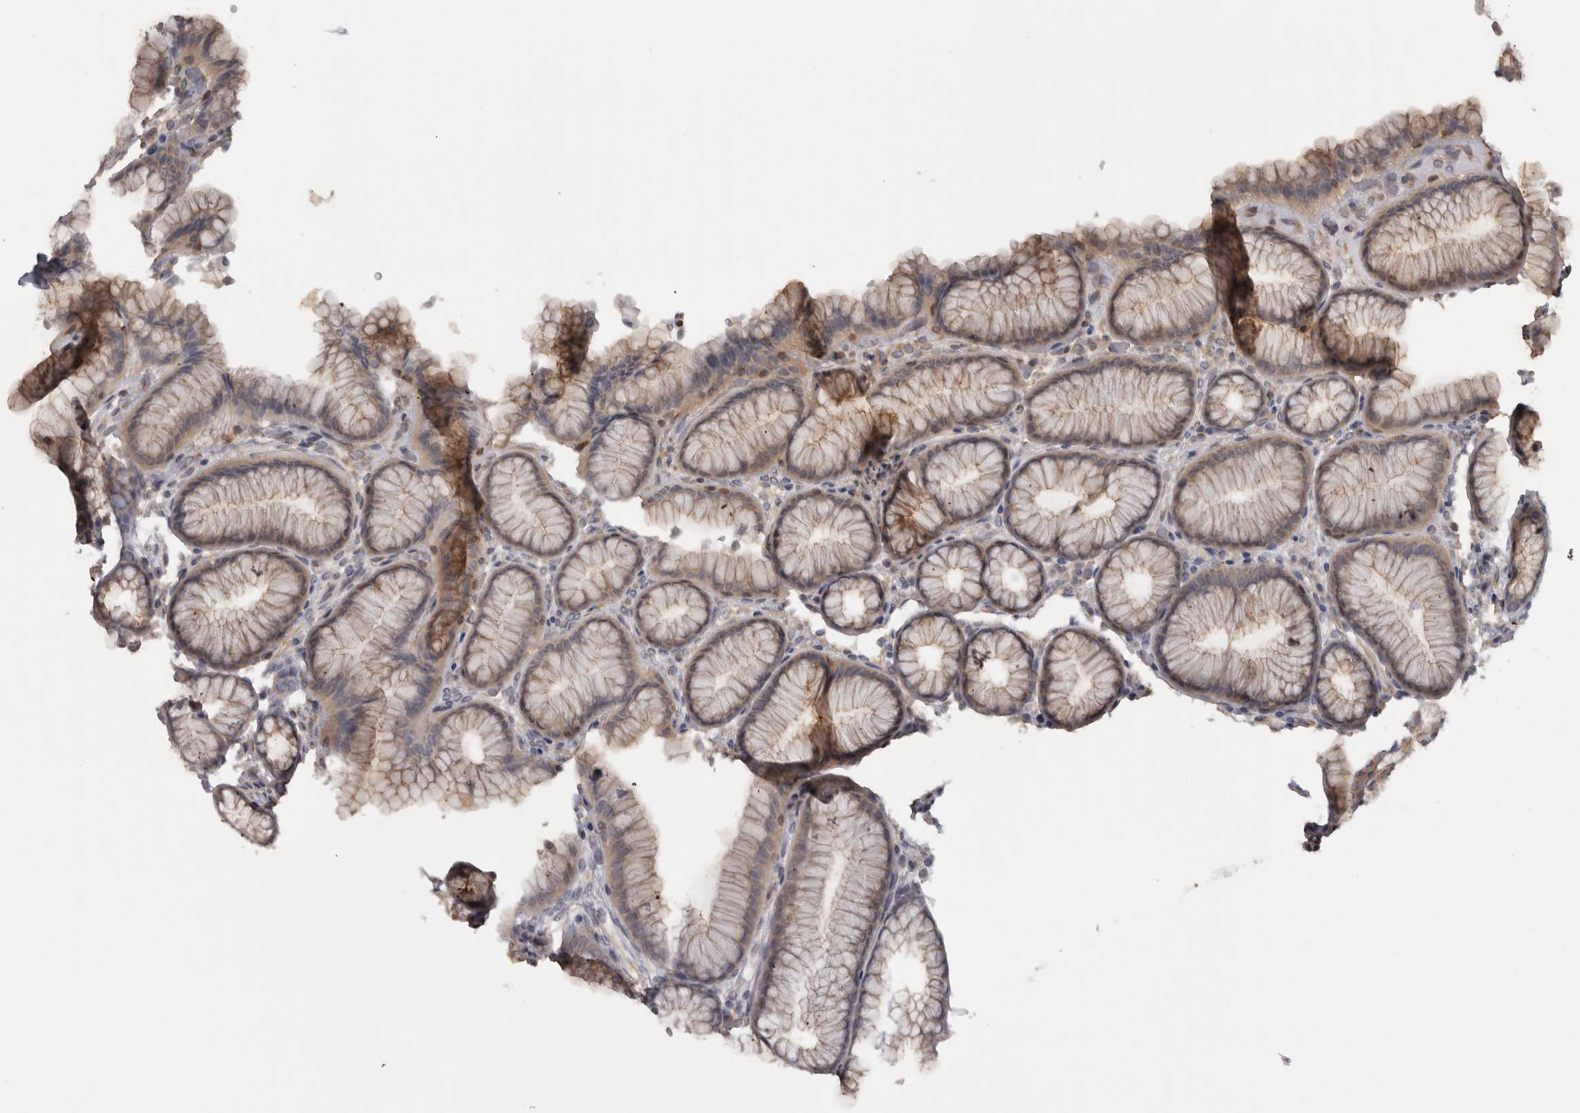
{"staining": {"intensity": "moderate", "quantity": "25%-75%", "location": "cytoplasmic/membranous"}, "tissue": "stomach", "cell_type": "Glandular cells", "image_type": "normal", "snomed": [{"axis": "morphology", "description": "Normal tissue, NOS"}, {"axis": "topography", "description": "Stomach"}], "caption": "The immunohistochemical stain highlights moderate cytoplasmic/membranous positivity in glandular cells of benign stomach. The protein is shown in brown color, while the nuclei are stained blue.", "gene": "PPP1R12B", "patient": {"sex": "male", "age": 42}}